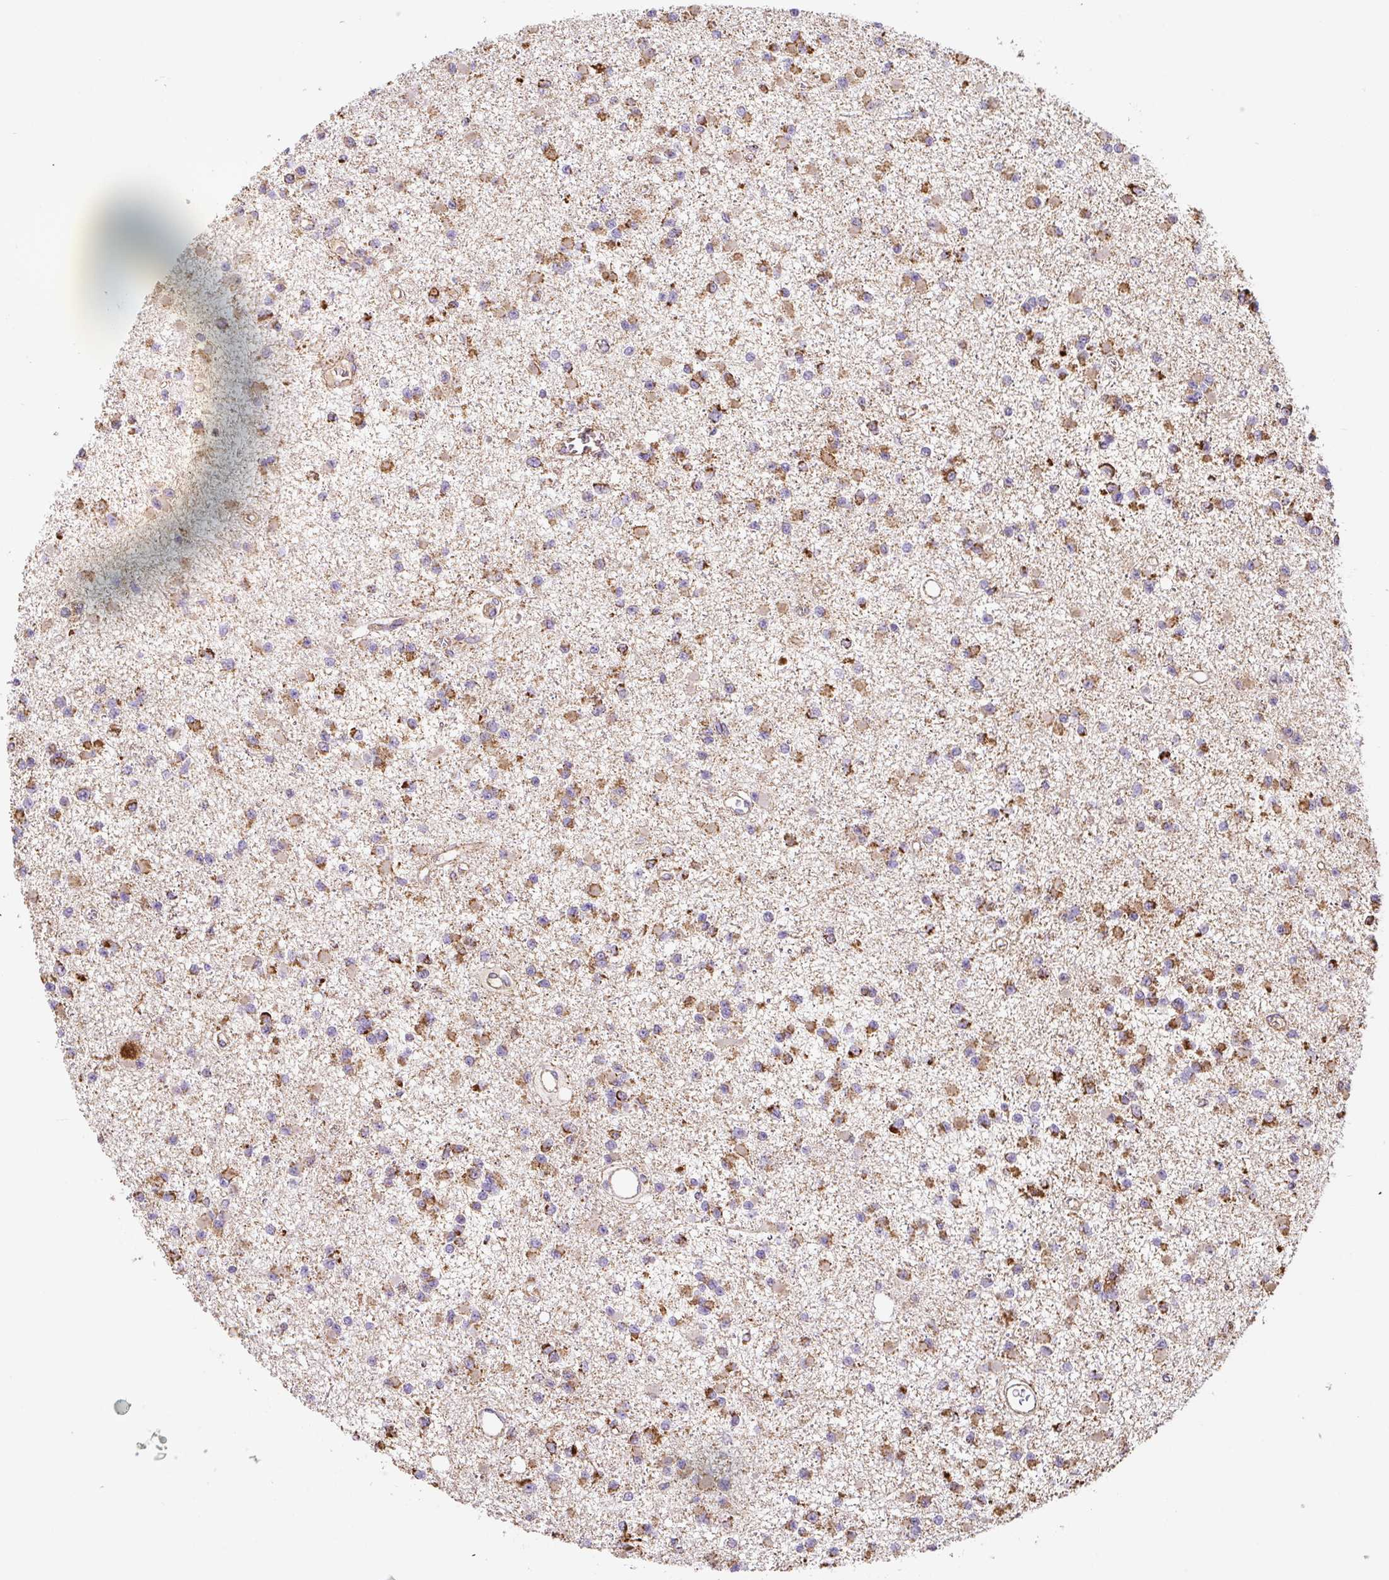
{"staining": {"intensity": "strong", "quantity": ">75%", "location": "cytoplasmic/membranous"}, "tissue": "glioma", "cell_type": "Tumor cells", "image_type": "cancer", "snomed": [{"axis": "morphology", "description": "Glioma, malignant, Low grade"}, {"axis": "topography", "description": "Brain"}], "caption": "A brown stain labels strong cytoplasmic/membranous expression of a protein in human glioma tumor cells.", "gene": "MT-CO2", "patient": {"sex": "female", "age": 22}}